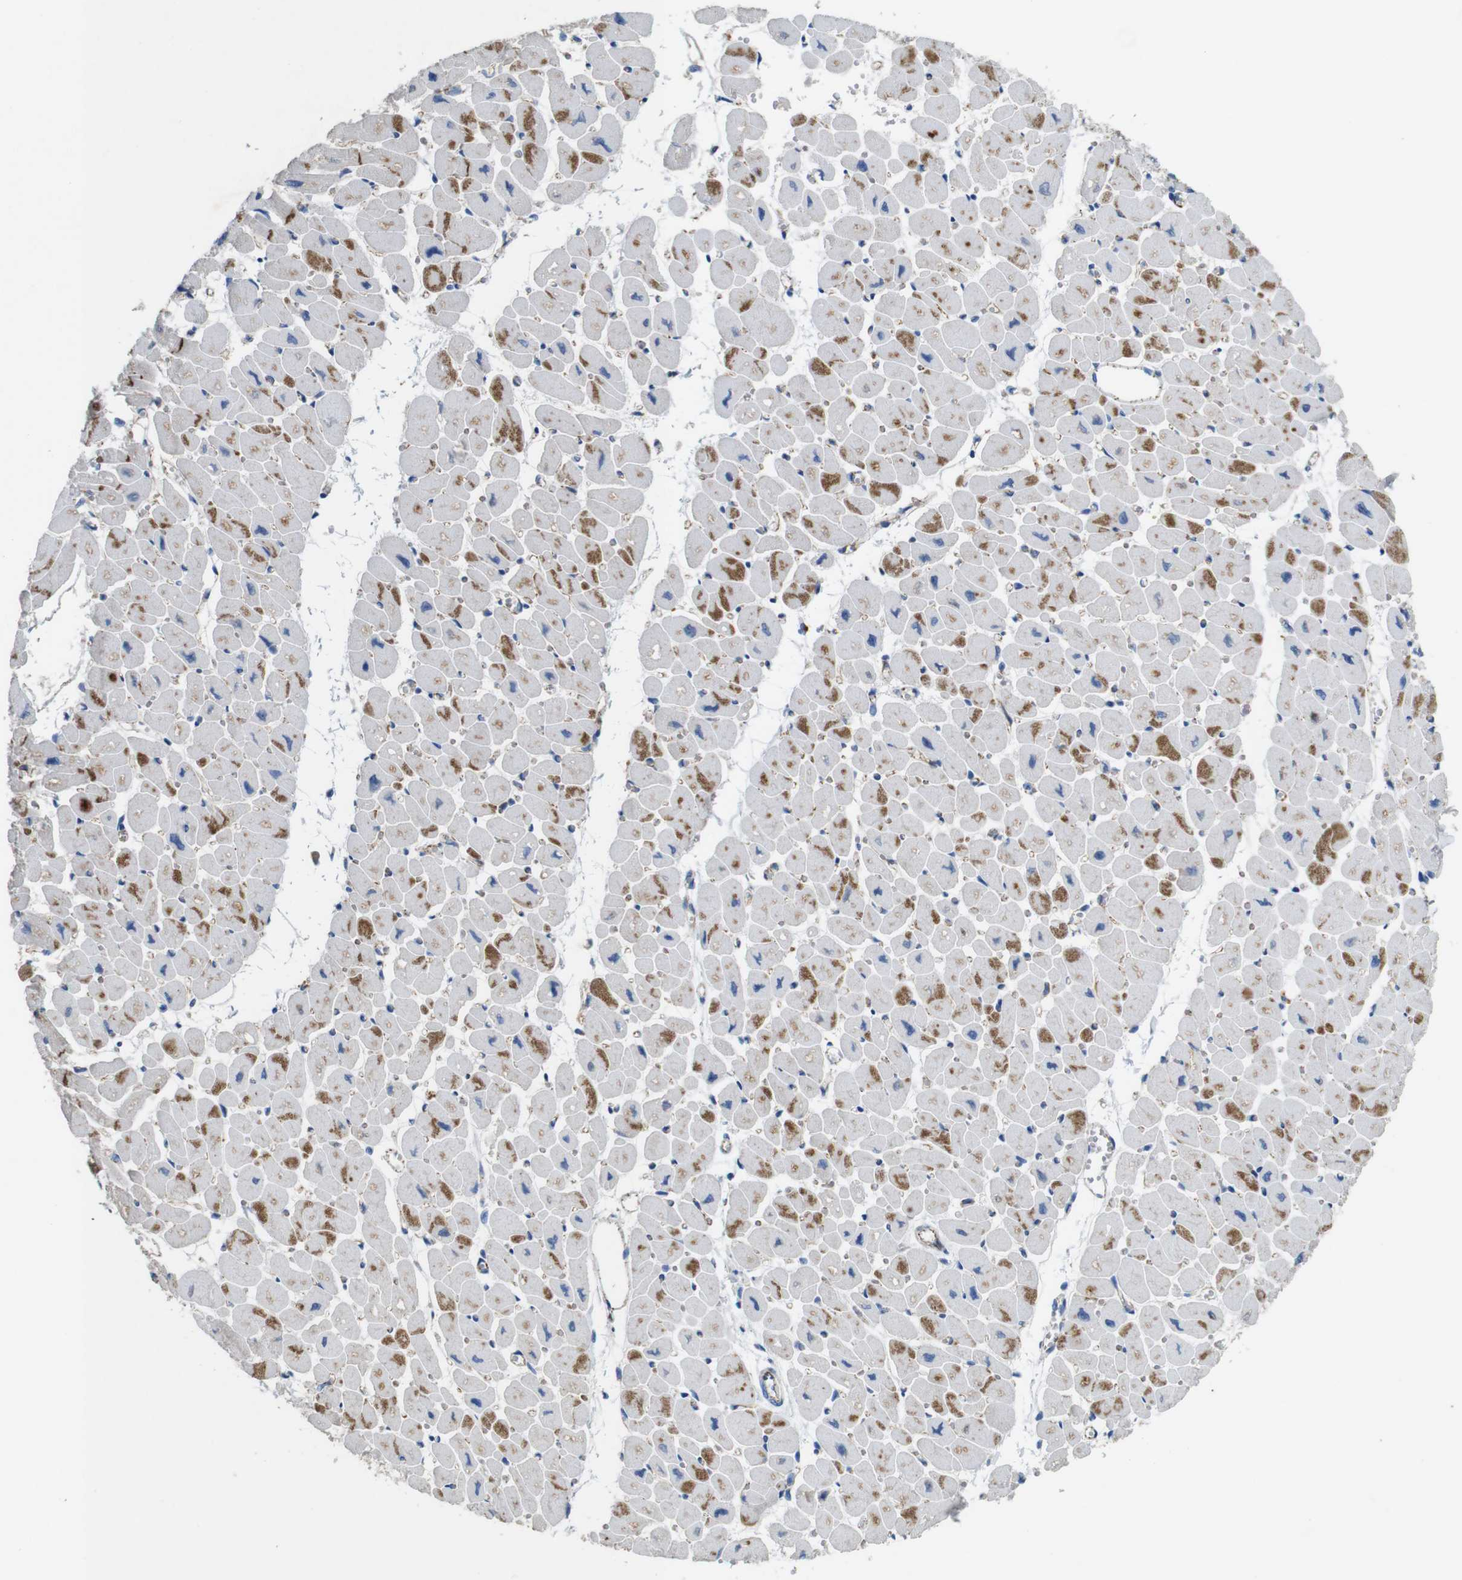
{"staining": {"intensity": "moderate", "quantity": "25%-75%", "location": "cytoplasmic/membranous"}, "tissue": "heart muscle", "cell_type": "Cardiomyocytes", "image_type": "normal", "snomed": [{"axis": "morphology", "description": "Normal tissue, NOS"}, {"axis": "topography", "description": "Heart"}], "caption": "High-power microscopy captured an immunohistochemistry (IHC) histopathology image of benign heart muscle, revealing moderate cytoplasmic/membranous positivity in approximately 25%-75% of cardiomyocytes. (Stains: DAB (3,3'-diaminobenzidine) in brown, nuclei in blue, Microscopy: brightfield microscopy at high magnification).", "gene": "NHLRC3", "patient": {"sex": "female", "age": 54}}